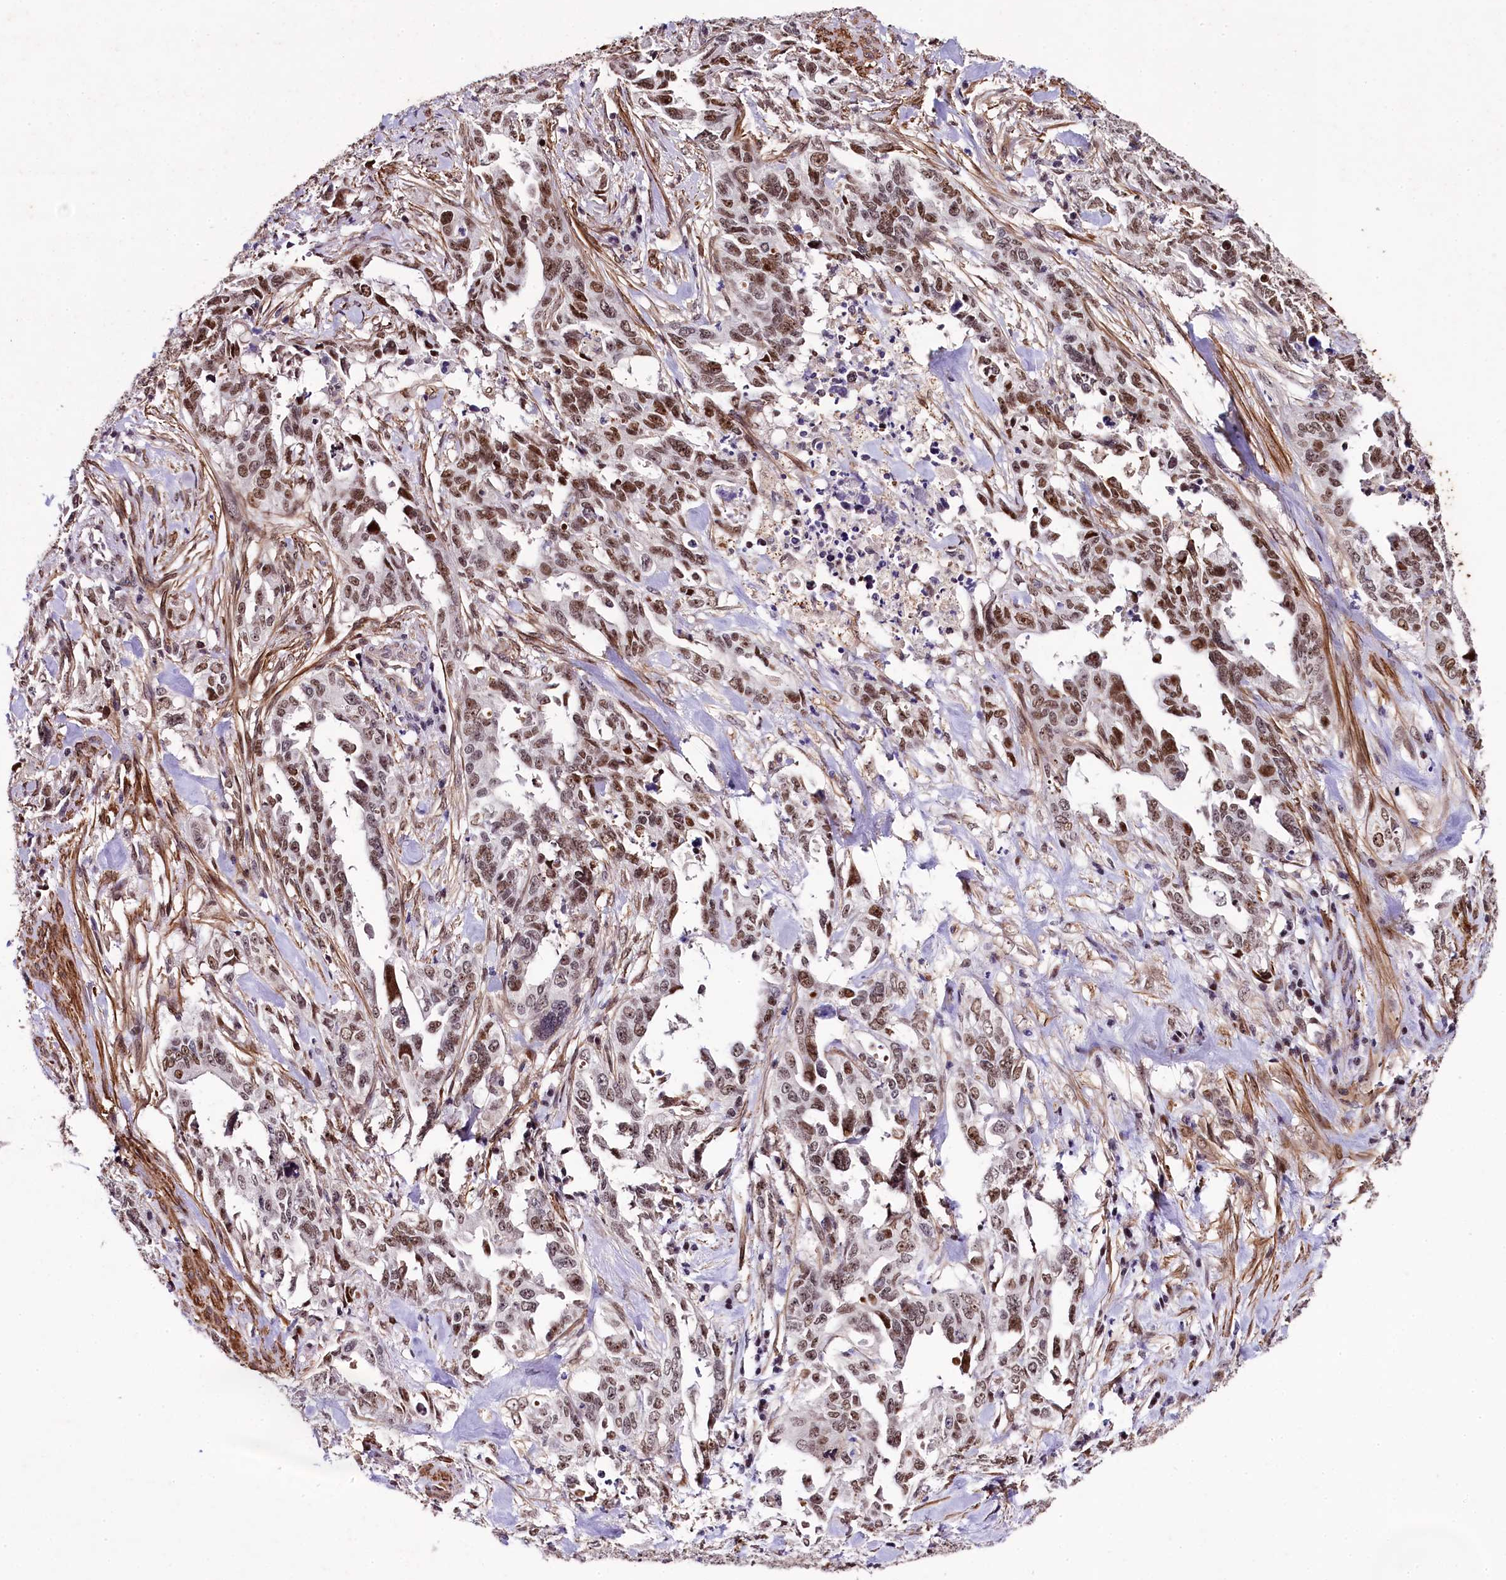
{"staining": {"intensity": "moderate", "quantity": ">75%", "location": "nuclear"}, "tissue": "endometrial cancer", "cell_type": "Tumor cells", "image_type": "cancer", "snomed": [{"axis": "morphology", "description": "Adenocarcinoma, NOS"}, {"axis": "topography", "description": "Endometrium"}], "caption": "This micrograph demonstrates IHC staining of endometrial cancer (adenocarcinoma), with medium moderate nuclear staining in about >75% of tumor cells.", "gene": "SAMD10", "patient": {"sex": "female", "age": 65}}